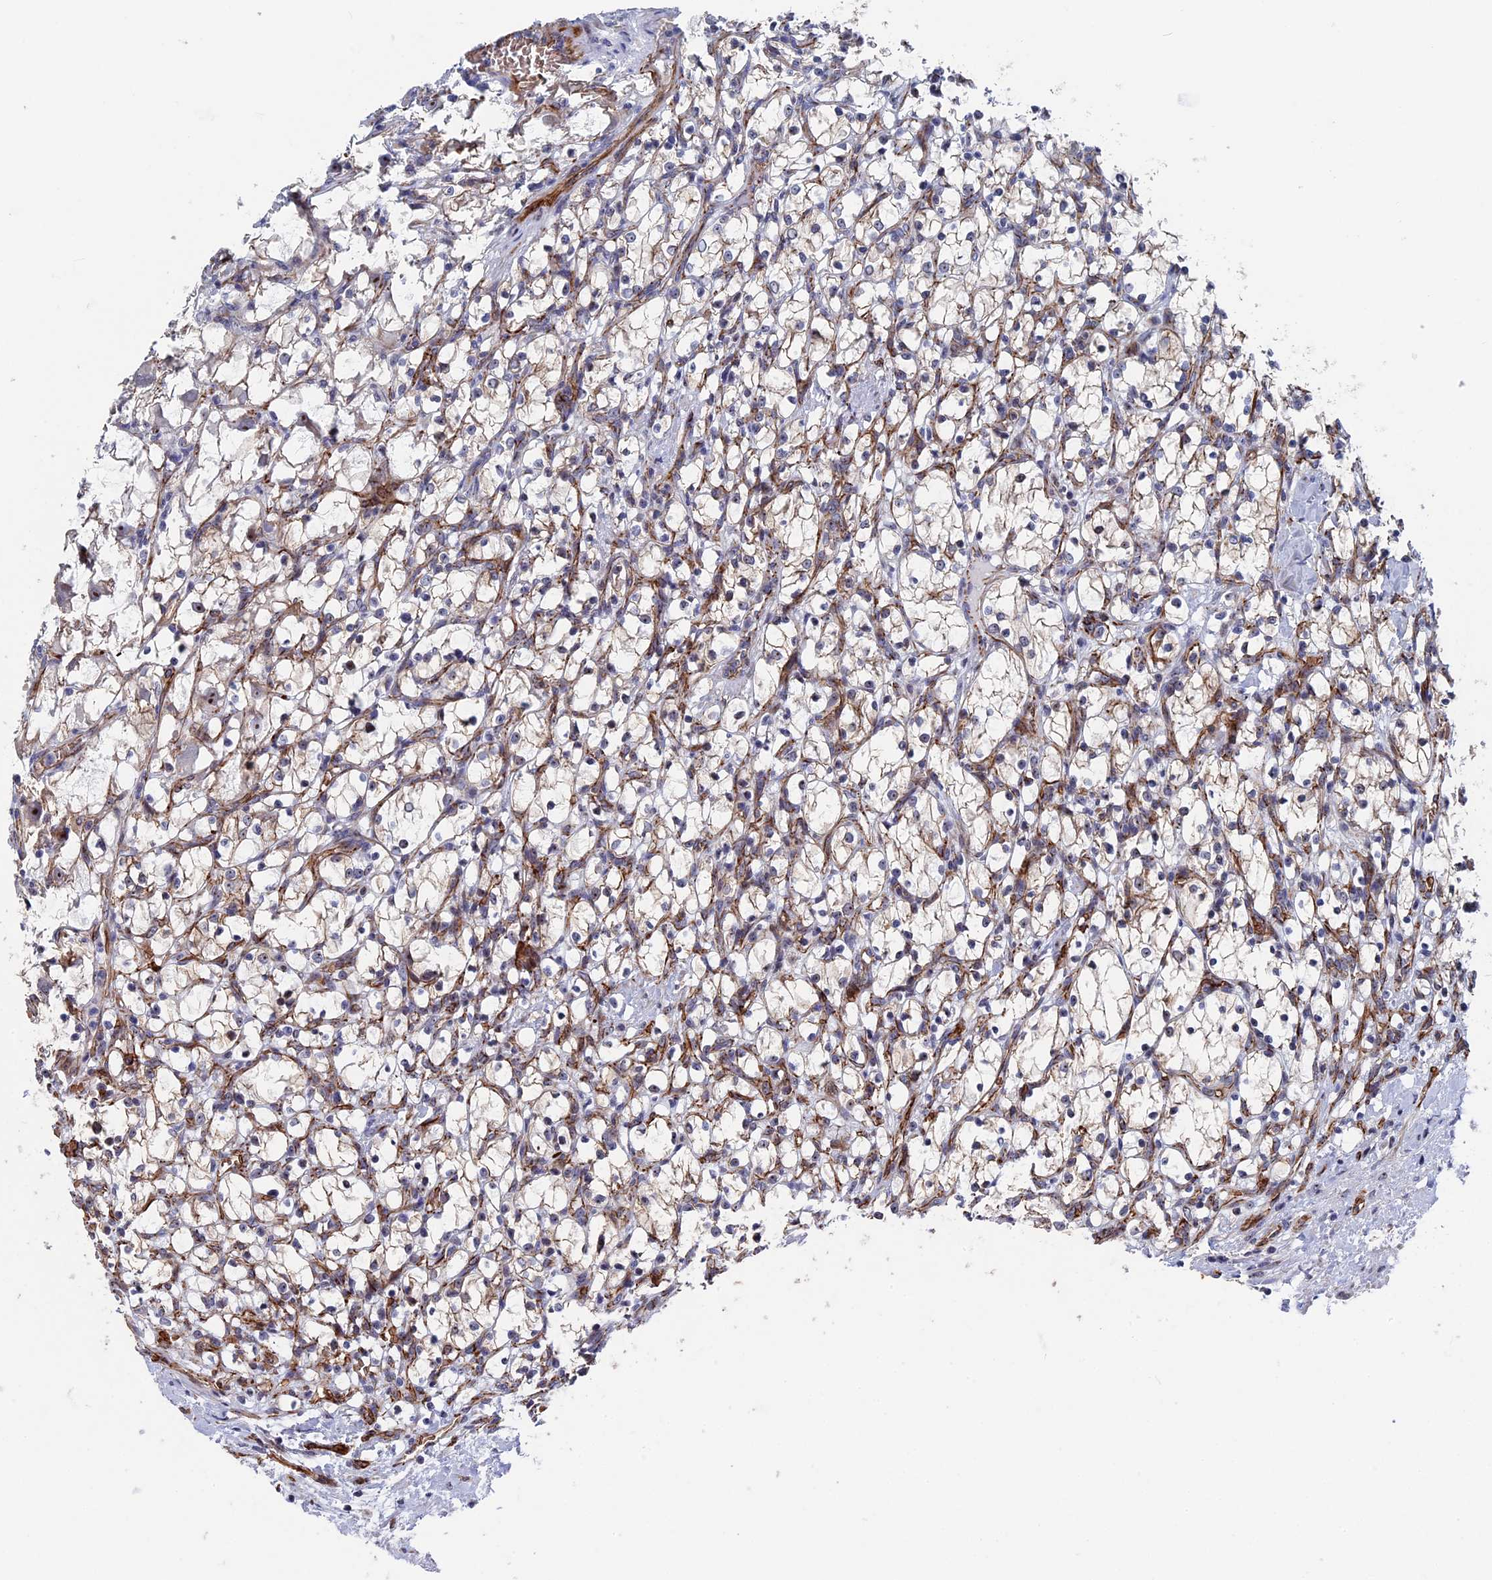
{"staining": {"intensity": "negative", "quantity": "none", "location": "none"}, "tissue": "renal cancer", "cell_type": "Tumor cells", "image_type": "cancer", "snomed": [{"axis": "morphology", "description": "Adenocarcinoma, NOS"}, {"axis": "topography", "description": "Kidney"}], "caption": "High power microscopy image of an immunohistochemistry (IHC) histopathology image of renal cancer, revealing no significant positivity in tumor cells.", "gene": "EXOSC9", "patient": {"sex": "female", "age": 69}}